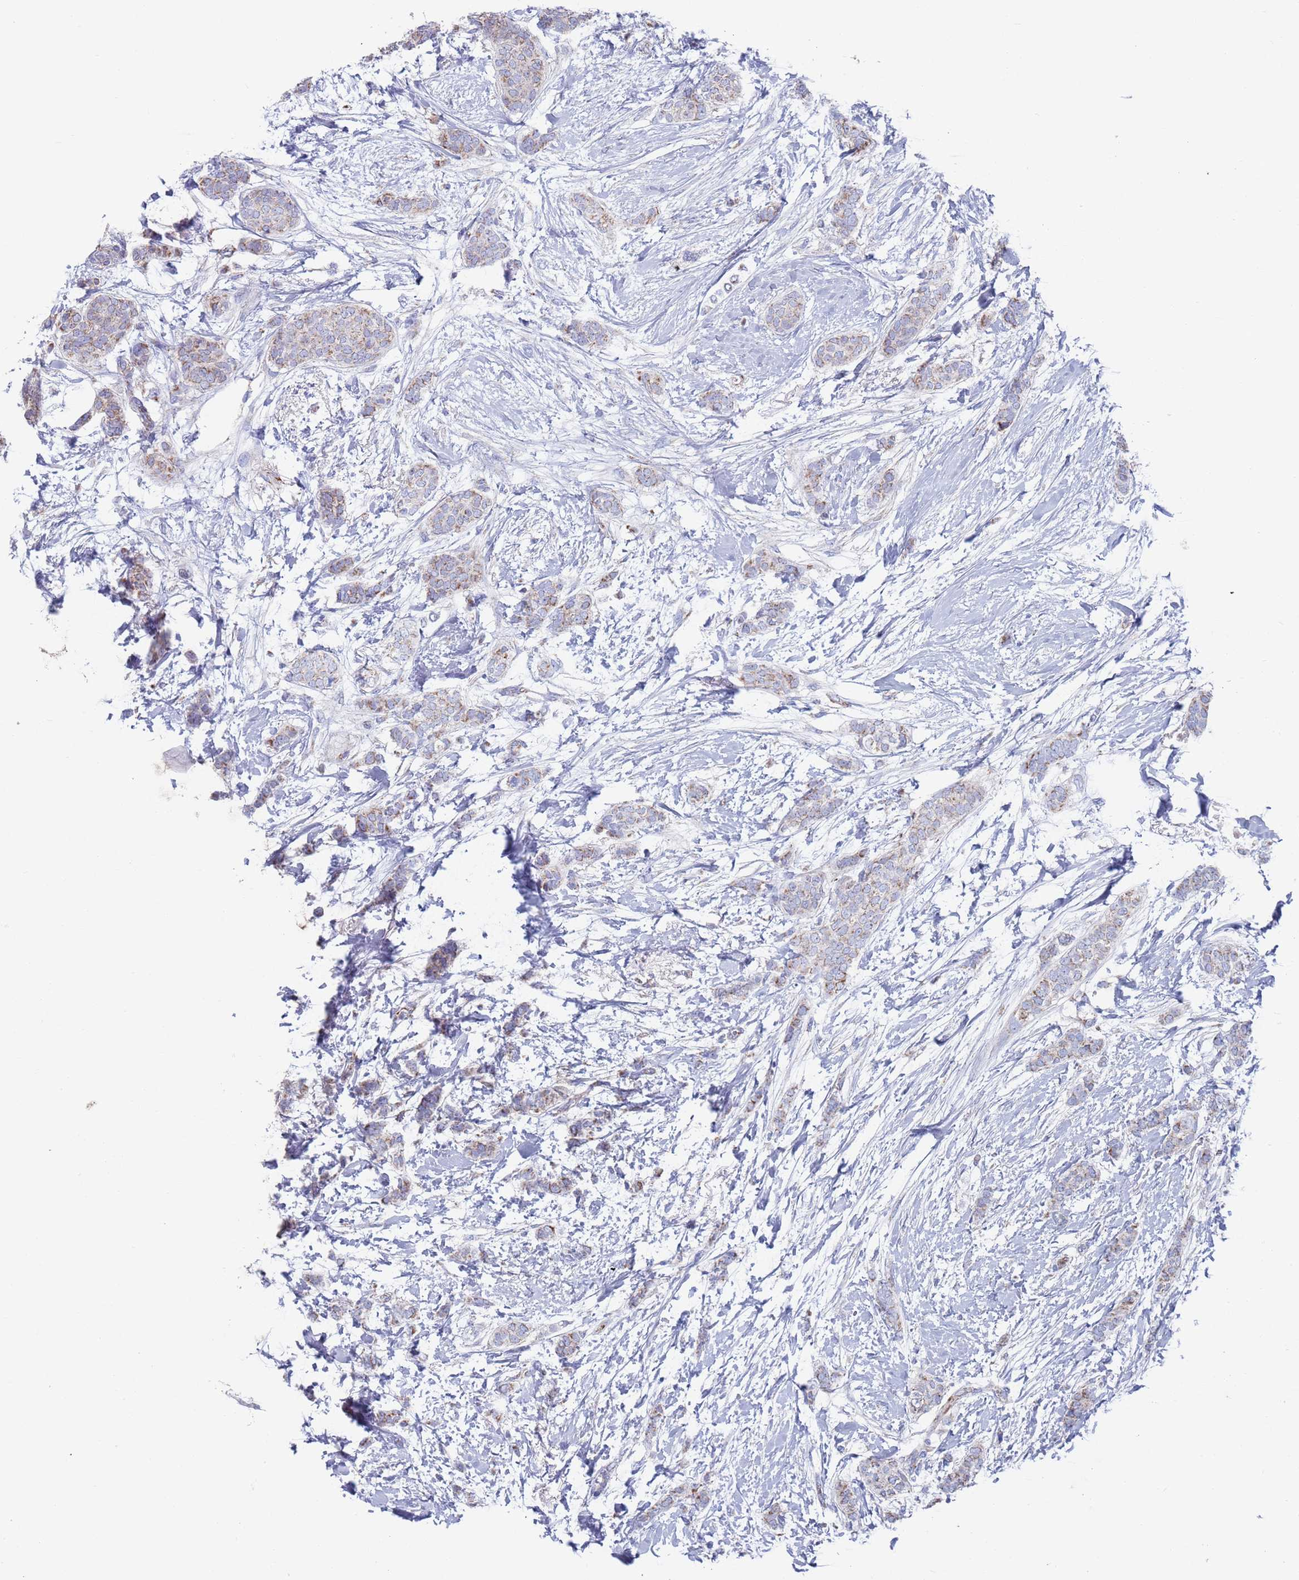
{"staining": {"intensity": "weak", "quantity": "<25%", "location": "cytoplasmic/membranous"}, "tissue": "breast cancer", "cell_type": "Tumor cells", "image_type": "cancer", "snomed": [{"axis": "morphology", "description": "Duct carcinoma"}, {"axis": "topography", "description": "Breast"}], "caption": "DAB immunohistochemical staining of breast cancer displays no significant positivity in tumor cells.", "gene": "MRPL22", "patient": {"sex": "female", "age": 72}}